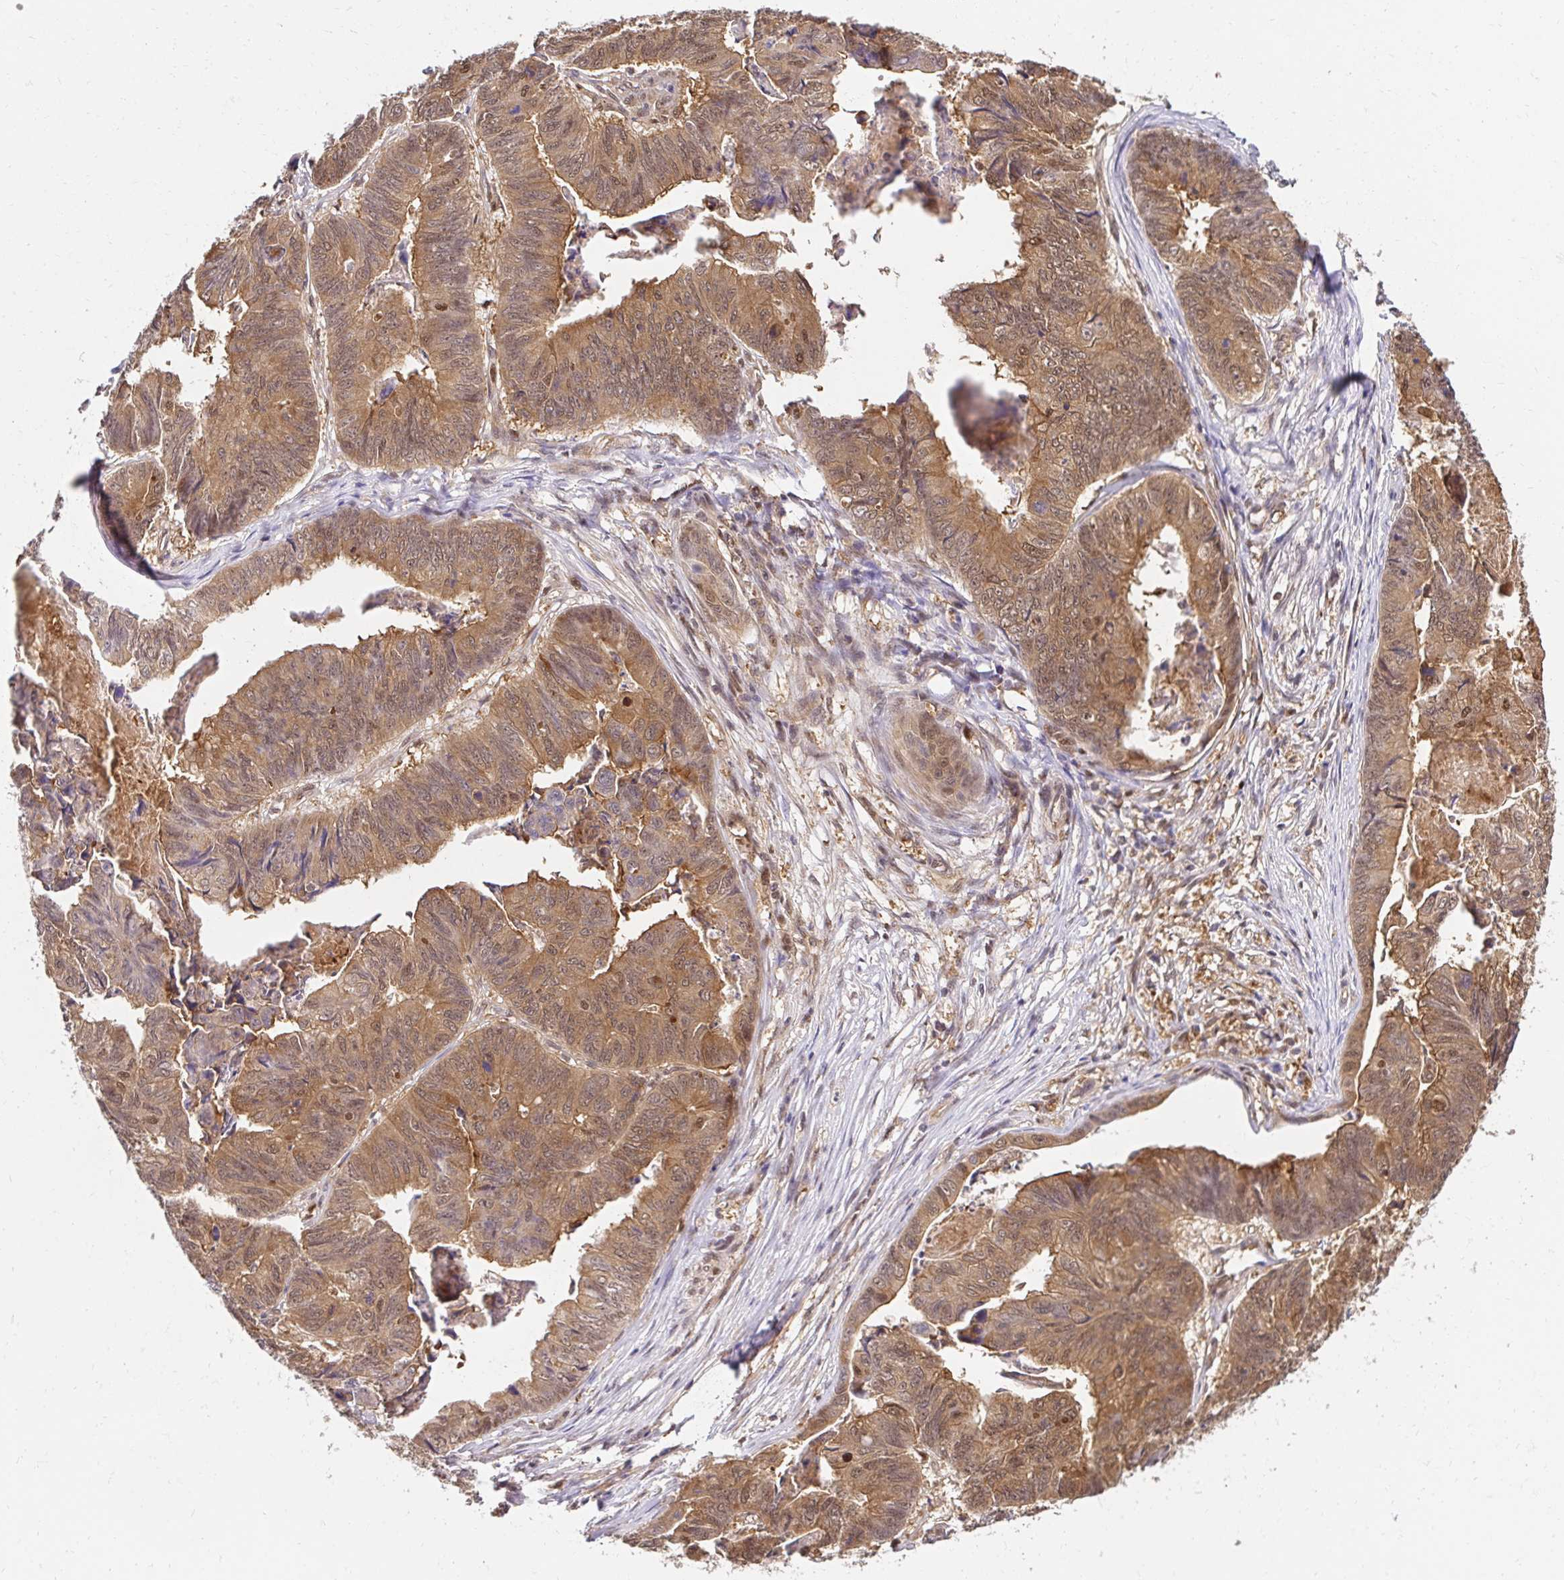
{"staining": {"intensity": "moderate", "quantity": ">75%", "location": "cytoplasmic/membranous,nuclear"}, "tissue": "stomach cancer", "cell_type": "Tumor cells", "image_type": "cancer", "snomed": [{"axis": "morphology", "description": "Adenocarcinoma, NOS"}, {"axis": "topography", "description": "Stomach, lower"}], "caption": "Moderate cytoplasmic/membranous and nuclear expression for a protein is appreciated in about >75% of tumor cells of stomach adenocarcinoma using IHC.", "gene": "PSMA4", "patient": {"sex": "male", "age": 77}}